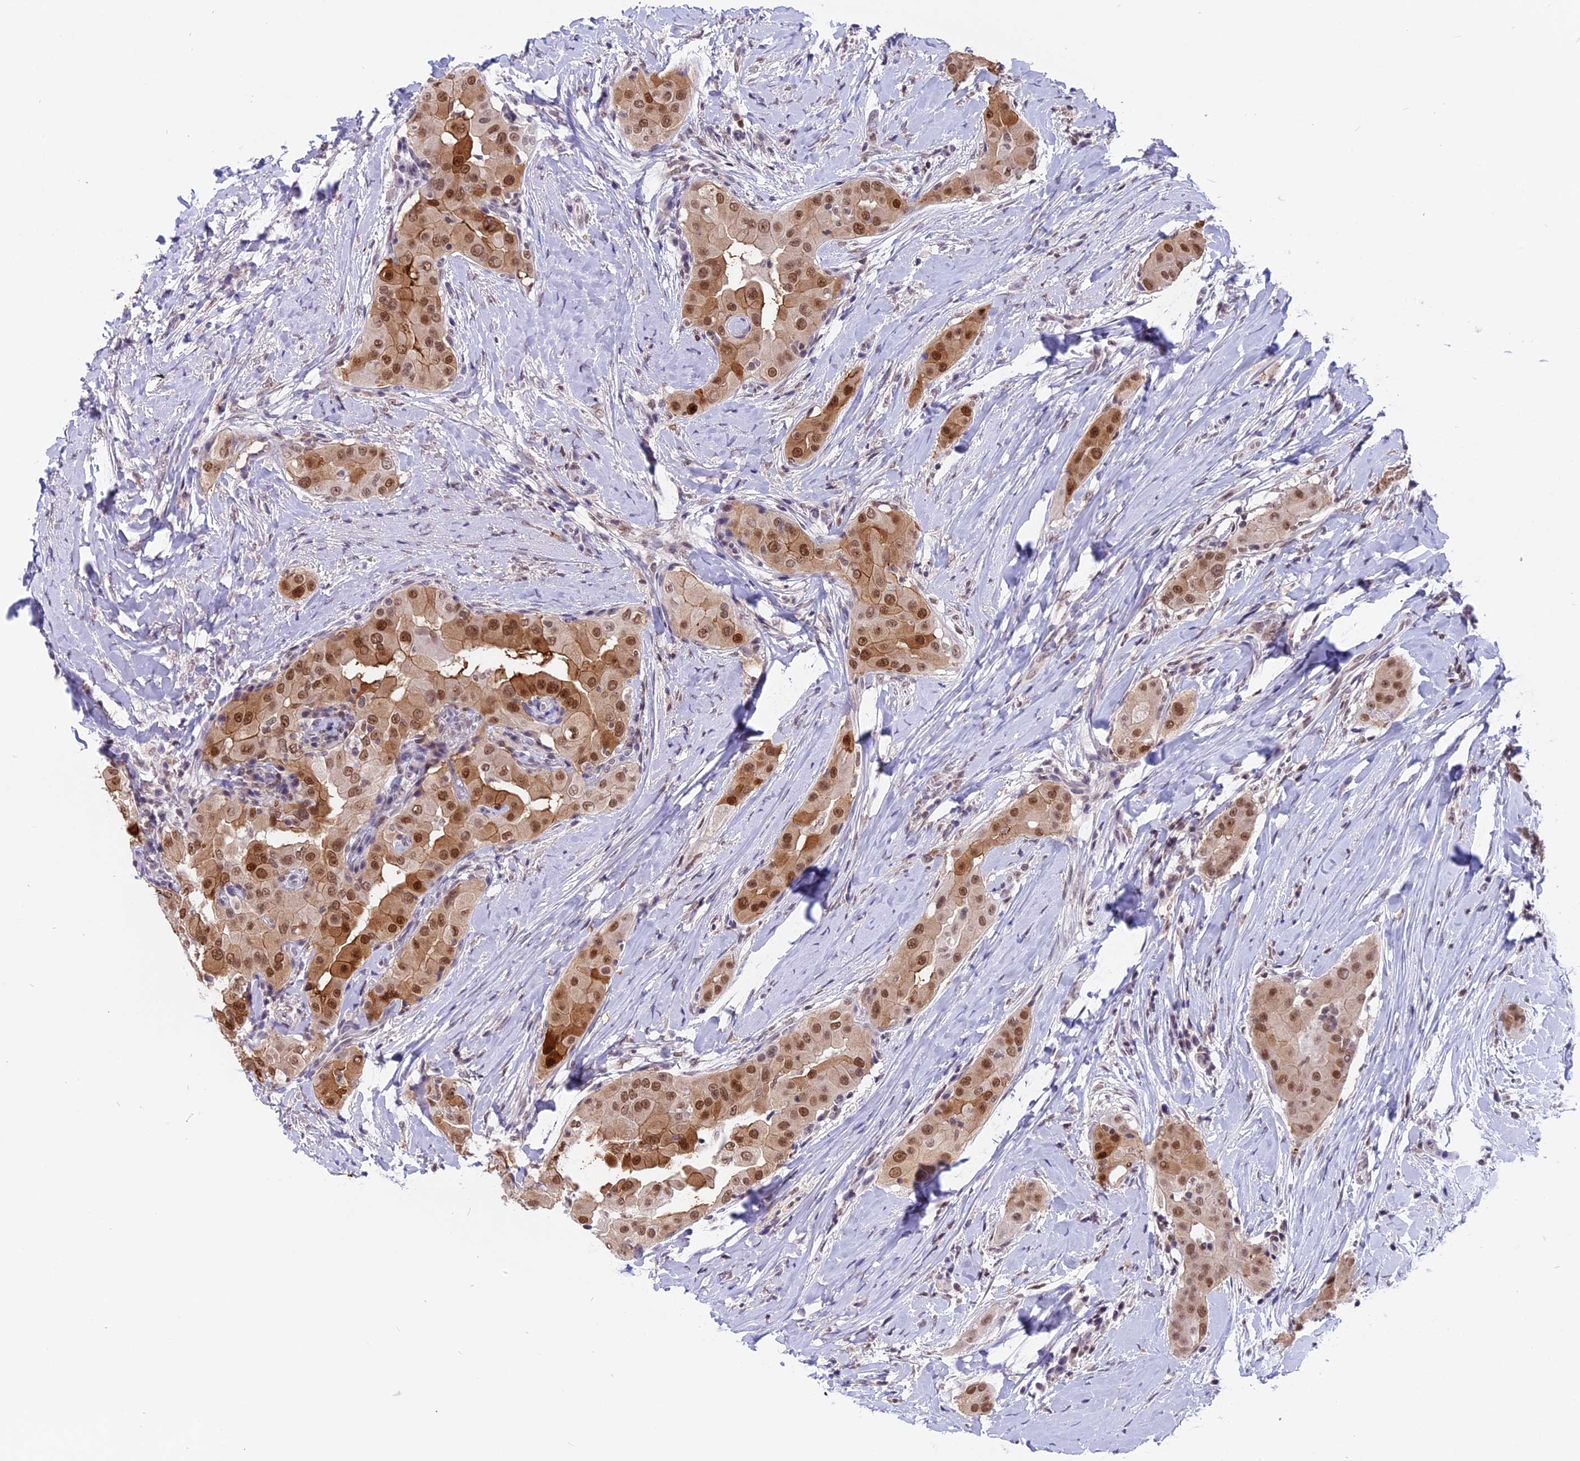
{"staining": {"intensity": "moderate", "quantity": ">75%", "location": "cytoplasmic/membranous,nuclear"}, "tissue": "thyroid cancer", "cell_type": "Tumor cells", "image_type": "cancer", "snomed": [{"axis": "morphology", "description": "Papillary adenocarcinoma, NOS"}, {"axis": "topography", "description": "Thyroid gland"}], "caption": "High-power microscopy captured an immunohistochemistry (IHC) photomicrograph of thyroid cancer, revealing moderate cytoplasmic/membranous and nuclear expression in approximately >75% of tumor cells.", "gene": "TADA3", "patient": {"sex": "male", "age": 33}}